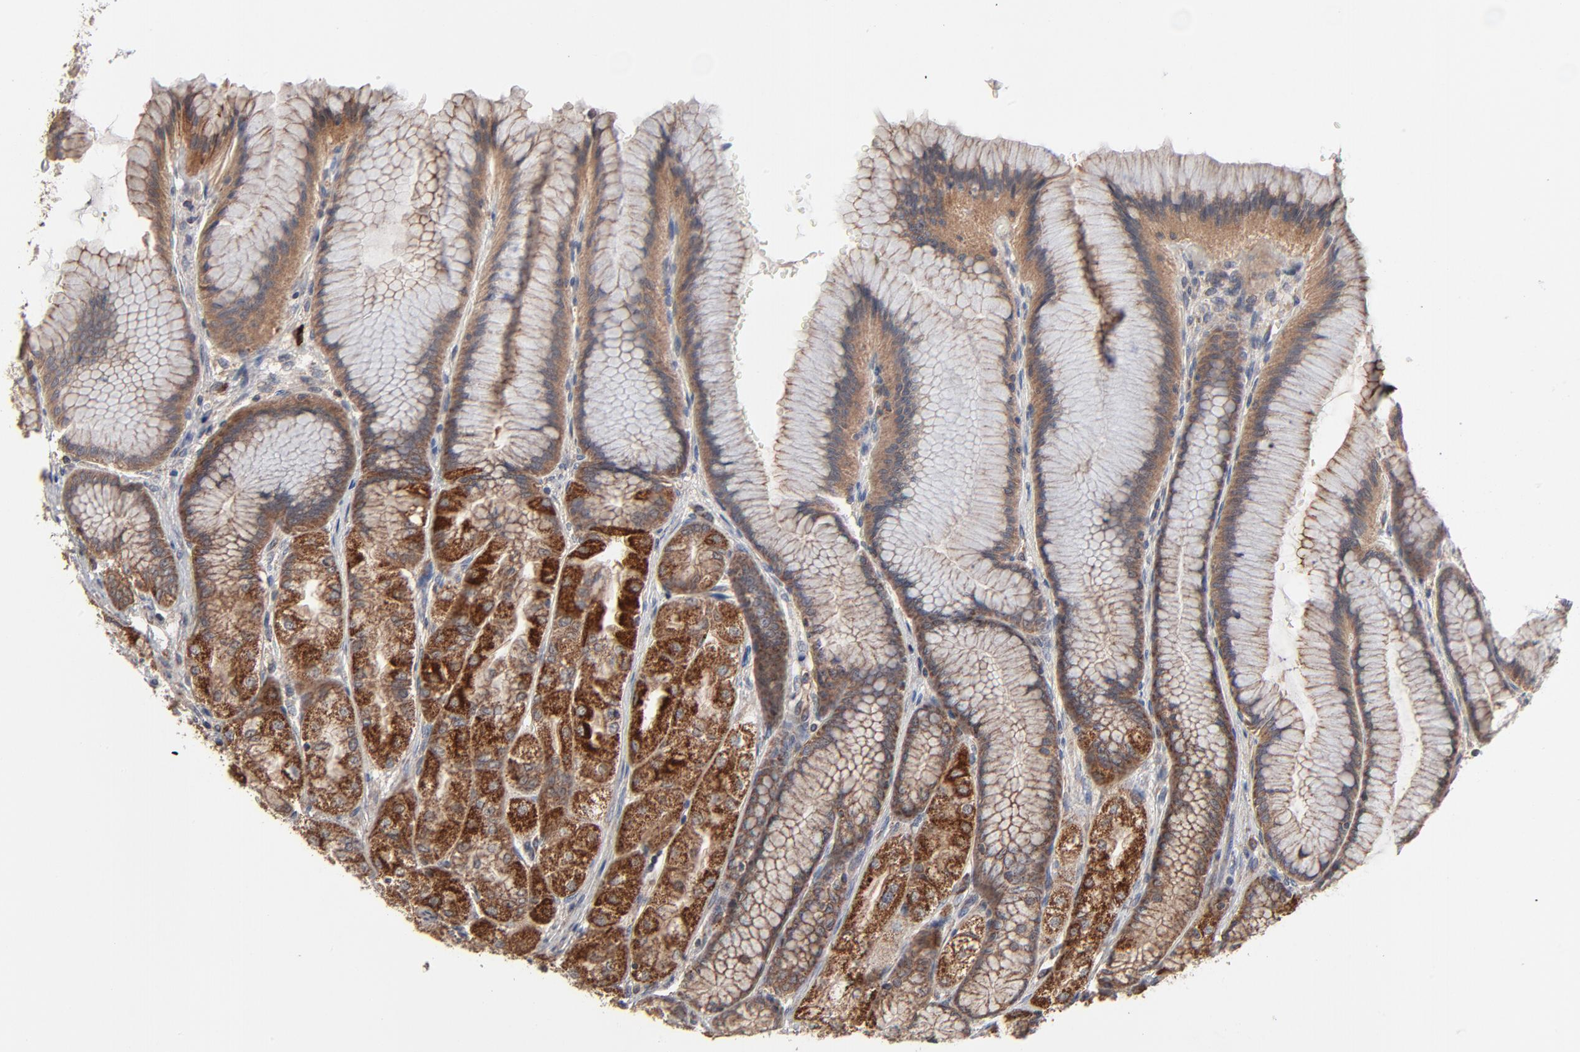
{"staining": {"intensity": "strong", "quantity": ">75%", "location": "cytoplasmic/membranous"}, "tissue": "stomach", "cell_type": "Glandular cells", "image_type": "normal", "snomed": [{"axis": "morphology", "description": "Normal tissue, NOS"}, {"axis": "morphology", "description": "Adenocarcinoma, NOS"}, {"axis": "topography", "description": "Stomach"}, {"axis": "topography", "description": "Stomach, lower"}], "caption": "Unremarkable stomach was stained to show a protein in brown. There is high levels of strong cytoplasmic/membranous expression in approximately >75% of glandular cells. Ihc stains the protein in brown and the nuclei are stained blue.", "gene": "ABLIM3", "patient": {"sex": "female", "age": 65}}